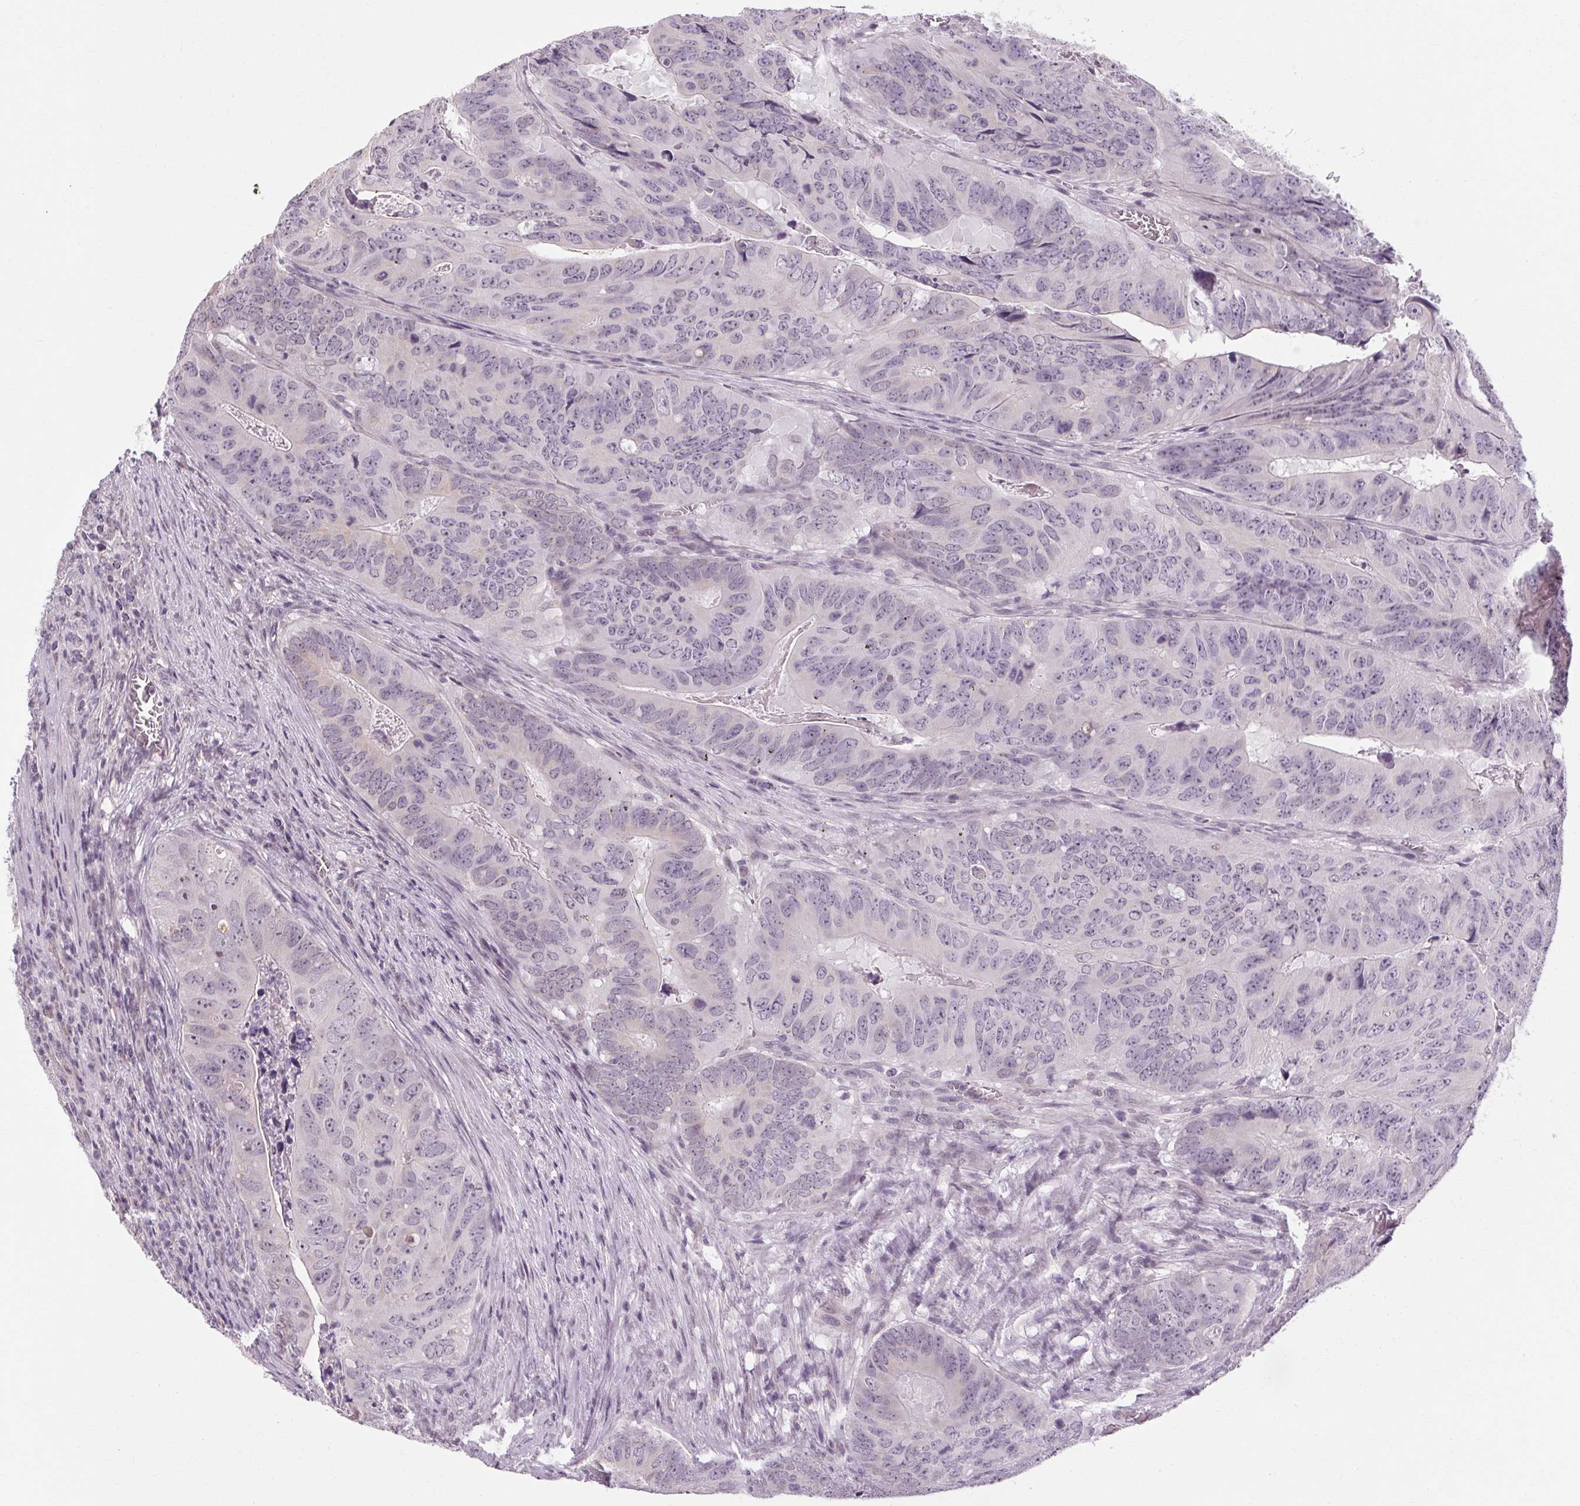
{"staining": {"intensity": "negative", "quantity": "none", "location": "none"}, "tissue": "colorectal cancer", "cell_type": "Tumor cells", "image_type": "cancer", "snomed": [{"axis": "morphology", "description": "Adenocarcinoma, NOS"}, {"axis": "topography", "description": "Colon"}], "caption": "An immunohistochemistry micrograph of adenocarcinoma (colorectal) is shown. There is no staining in tumor cells of adenocarcinoma (colorectal).", "gene": "KLHL40", "patient": {"sex": "male", "age": 79}}